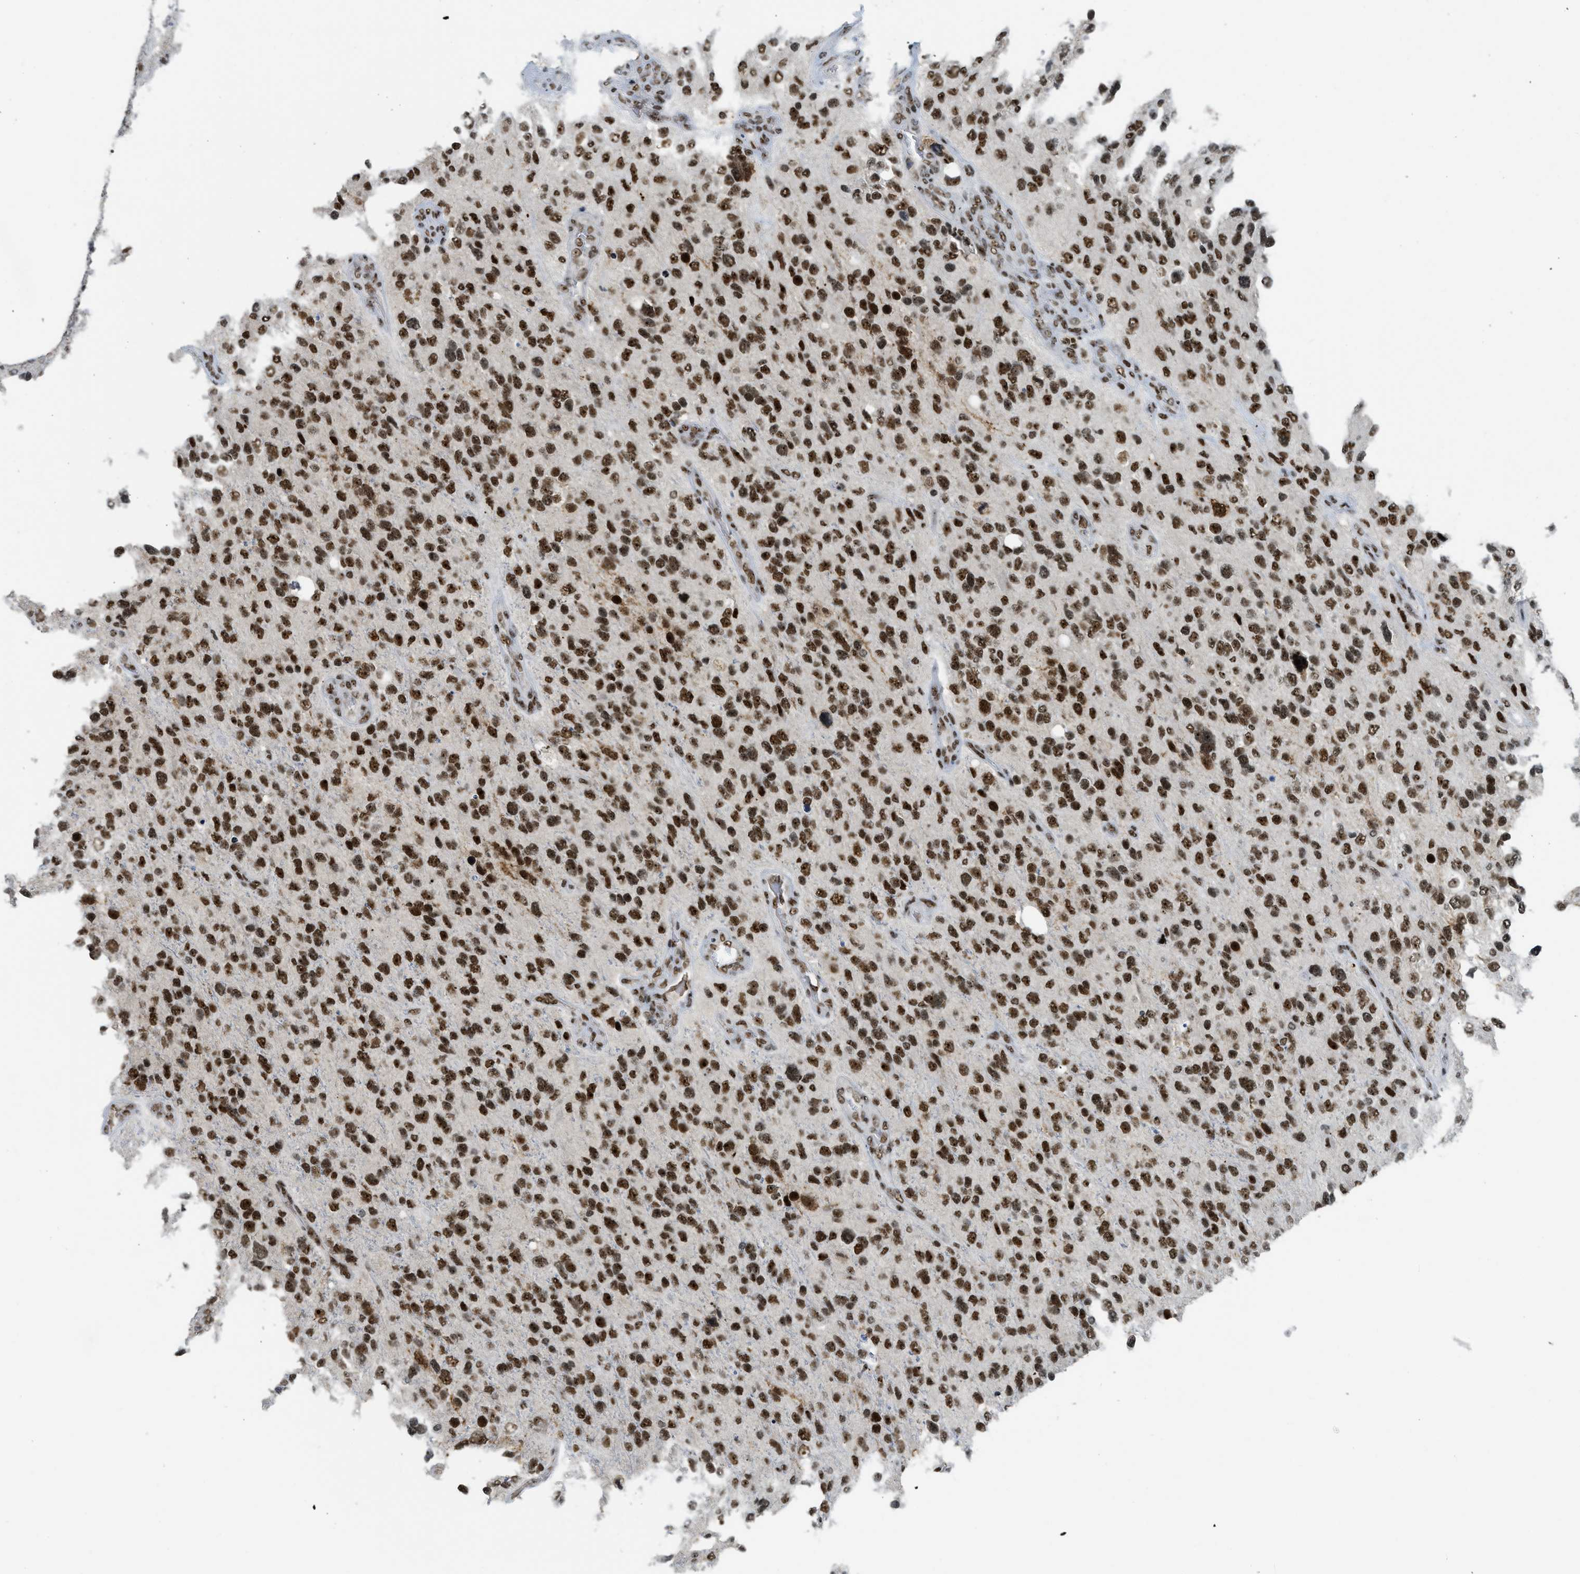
{"staining": {"intensity": "strong", "quantity": ">75%", "location": "nuclear"}, "tissue": "glioma", "cell_type": "Tumor cells", "image_type": "cancer", "snomed": [{"axis": "morphology", "description": "Glioma, malignant, High grade"}, {"axis": "topography", "description": "Brain"}], "caption": "Immunohistochemical staining of human glioma reveals high levels of strong nuclear expression in approximately >75% of tumor cells. (IHC, brightfield microscopy, high magnification).", "gene": "URB1", "patient": {"sex": "female", "age": 58}}